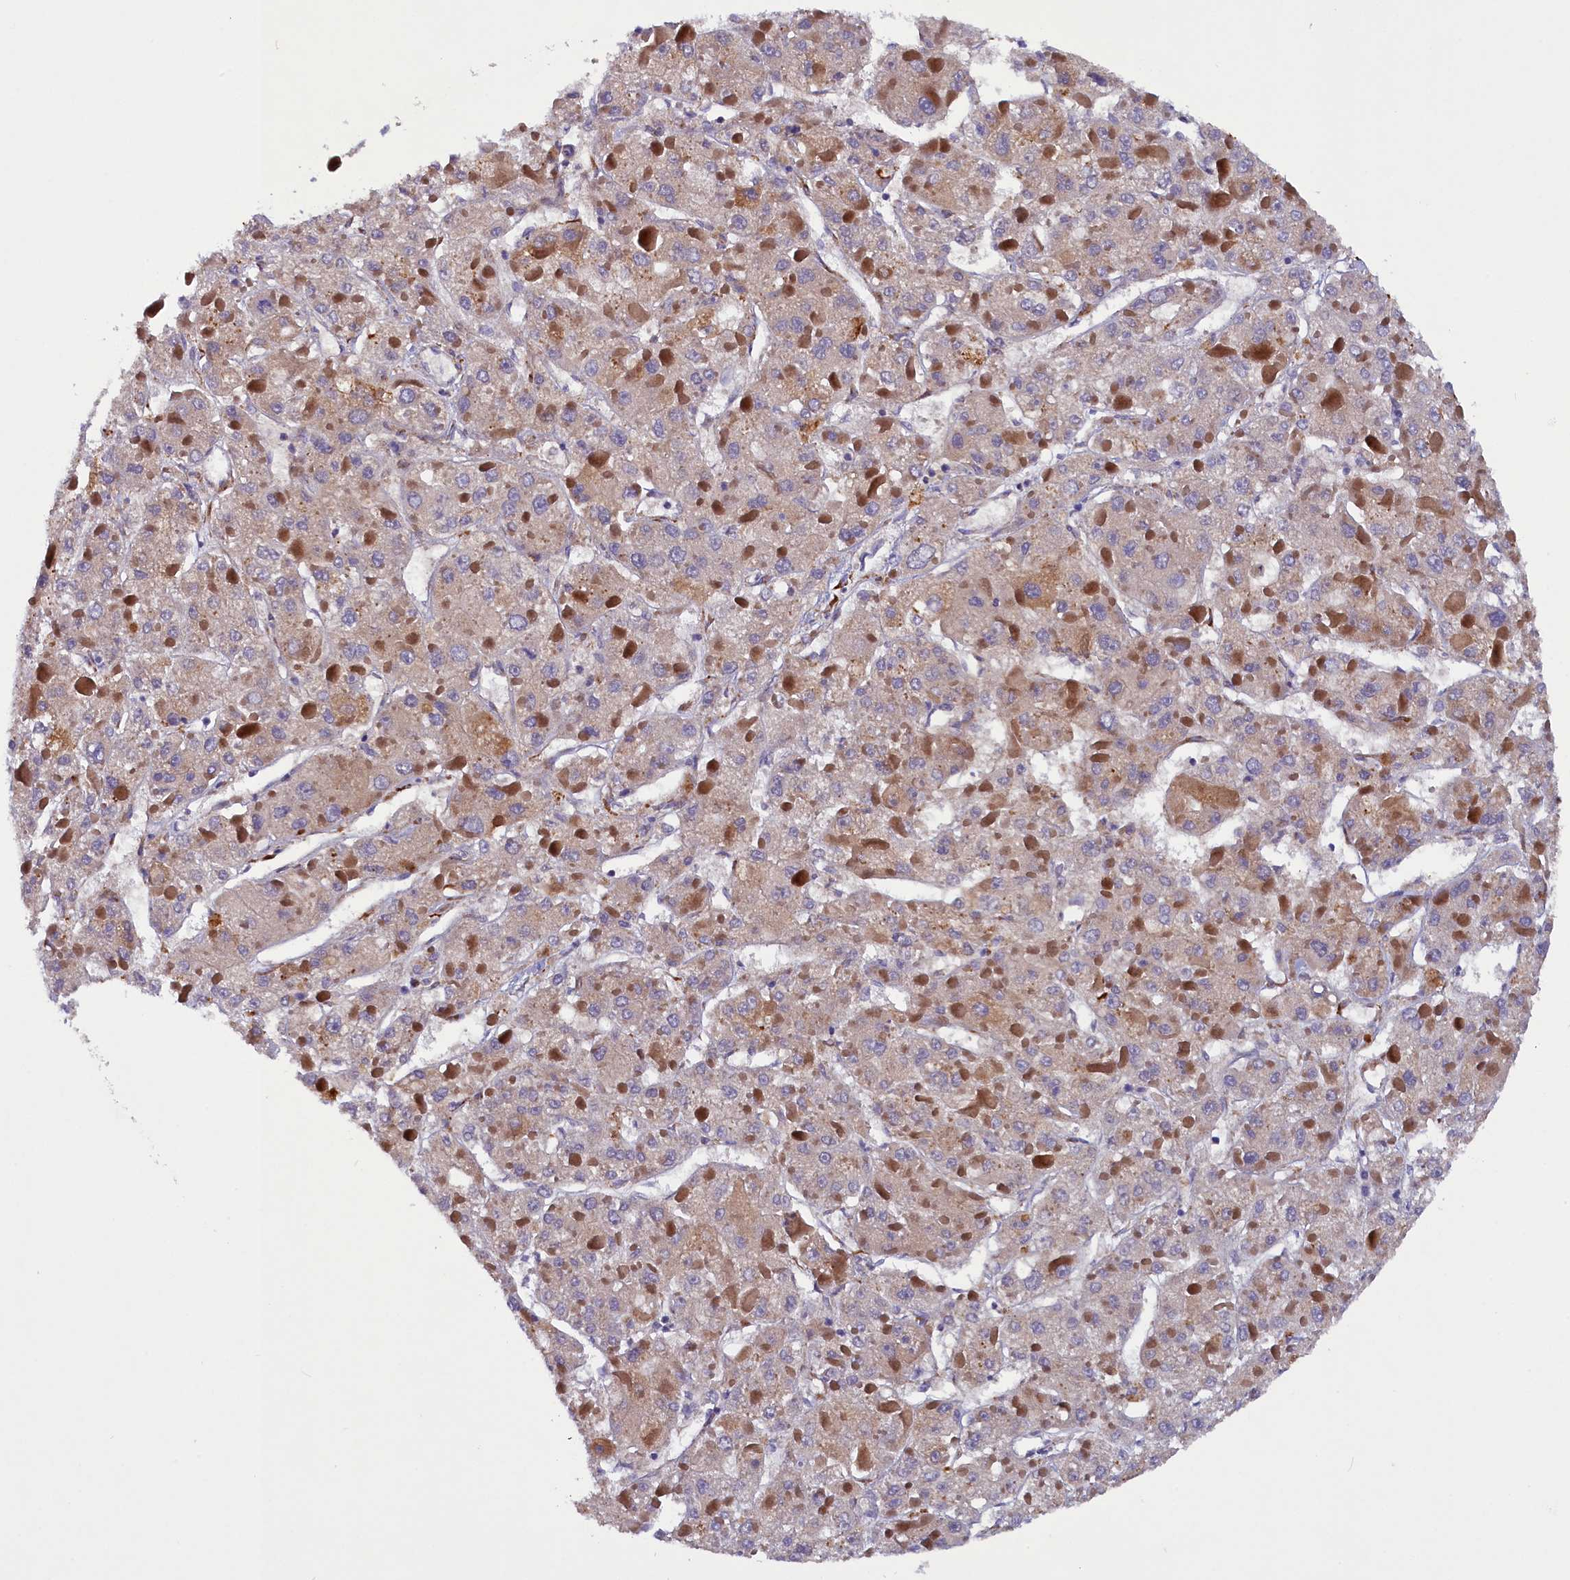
{"staining": {"intensity": "moderate", "quantity": "25%-75%", "location": "cytoplasmic/membranous"}, "tissue": "liver cancer", "cell_type": "Tumor cells", "image_type": "cancer", "snomed": [{"axis": "morphology", "description": "Carcinoma, Hepatocellular, NOS"}, {"axis": "topography", "description": "Liver"}], "caption": "This histopathology image displays liver cancer stained with immunohistochemistry to label a protein in brown. The cytoplasmic/membranous of tumor cells show moderate positivity for the protein. Nuclei are counter-stained blue.", "gene": "ARRDC4", "patient": {"sex": "female", "age": 73}}